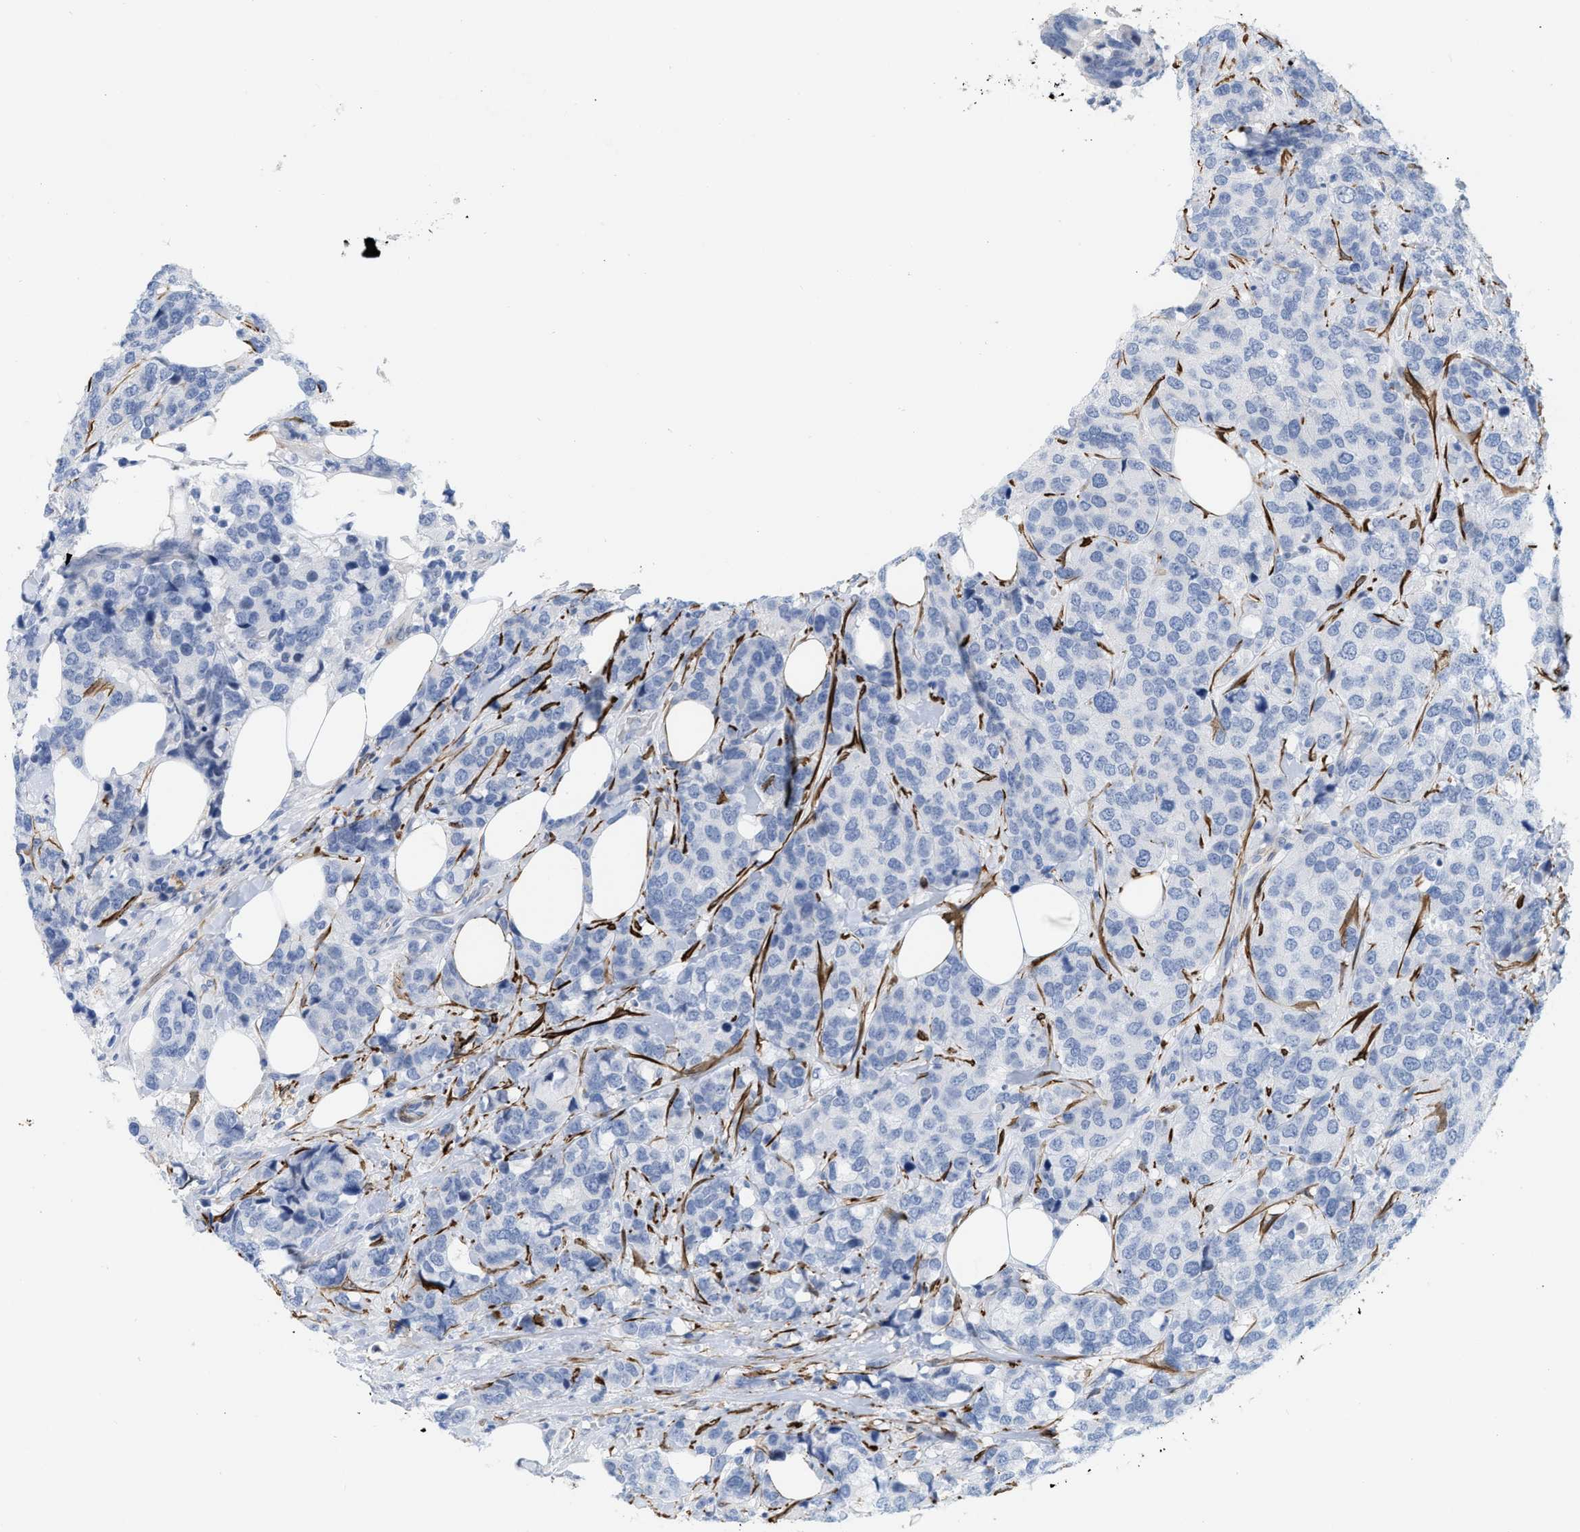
{"staining": {"intensity": "negative", "quantity": "none", "location": "none"}, "tissue": "breast cancer", "cell_type": "Tumor cells", "image_type": "cancer", "snomed": [{"axis": "morphology", "description": "Lobular carcinoma"}, {"axis": "topography", "description": "Breast"}], "caption": "Tumor cells are negative for brown protein staining in breast cancer. The staining is performed using DAB brown chromogen with nuclei counter-stained in using hematoxylin.", "gene": "TAGLN", "patient": {"sex": "female", "age": 59}}